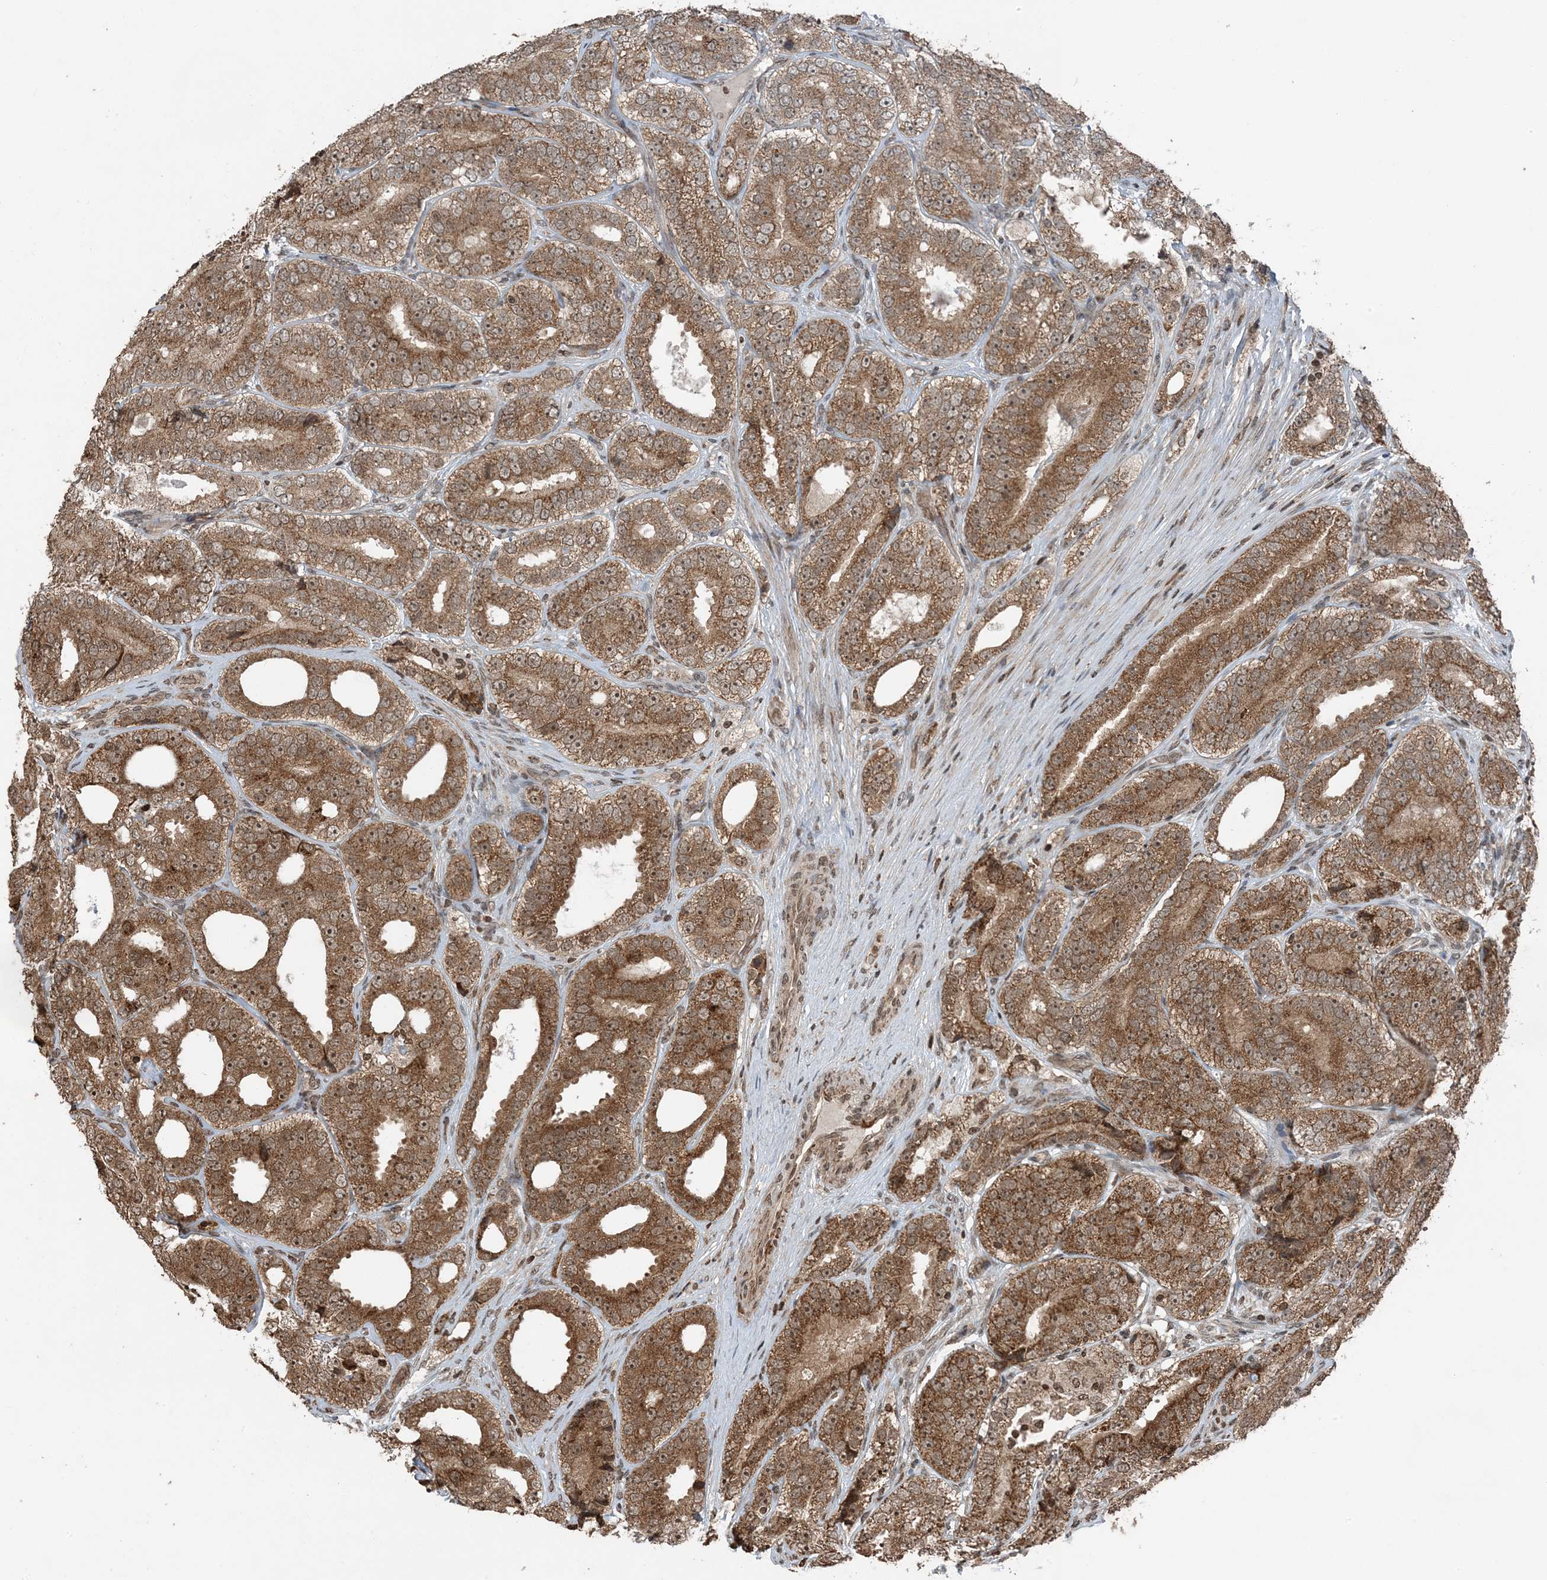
{"staining": {"intensity": "moderate", "quantity": ">75%", "location": "cytoplasmic/membranous,nuclear"}, "tissue": "prostate cancer", "cell_type": "Tumor cells", "image_type": "cancer", "snomed": [{"axis": "morphology", "description": "Adenocarcinoma, High grade"}, {"axis": "topography", "description": "Prostate"}], "caption": "Prostate high-grade adenocarcinoma stained with a protein marker displays moderate staining in tumor cells.", "gene": "ZFAND2B", "patient": {"sex": "male", "age": 56}}